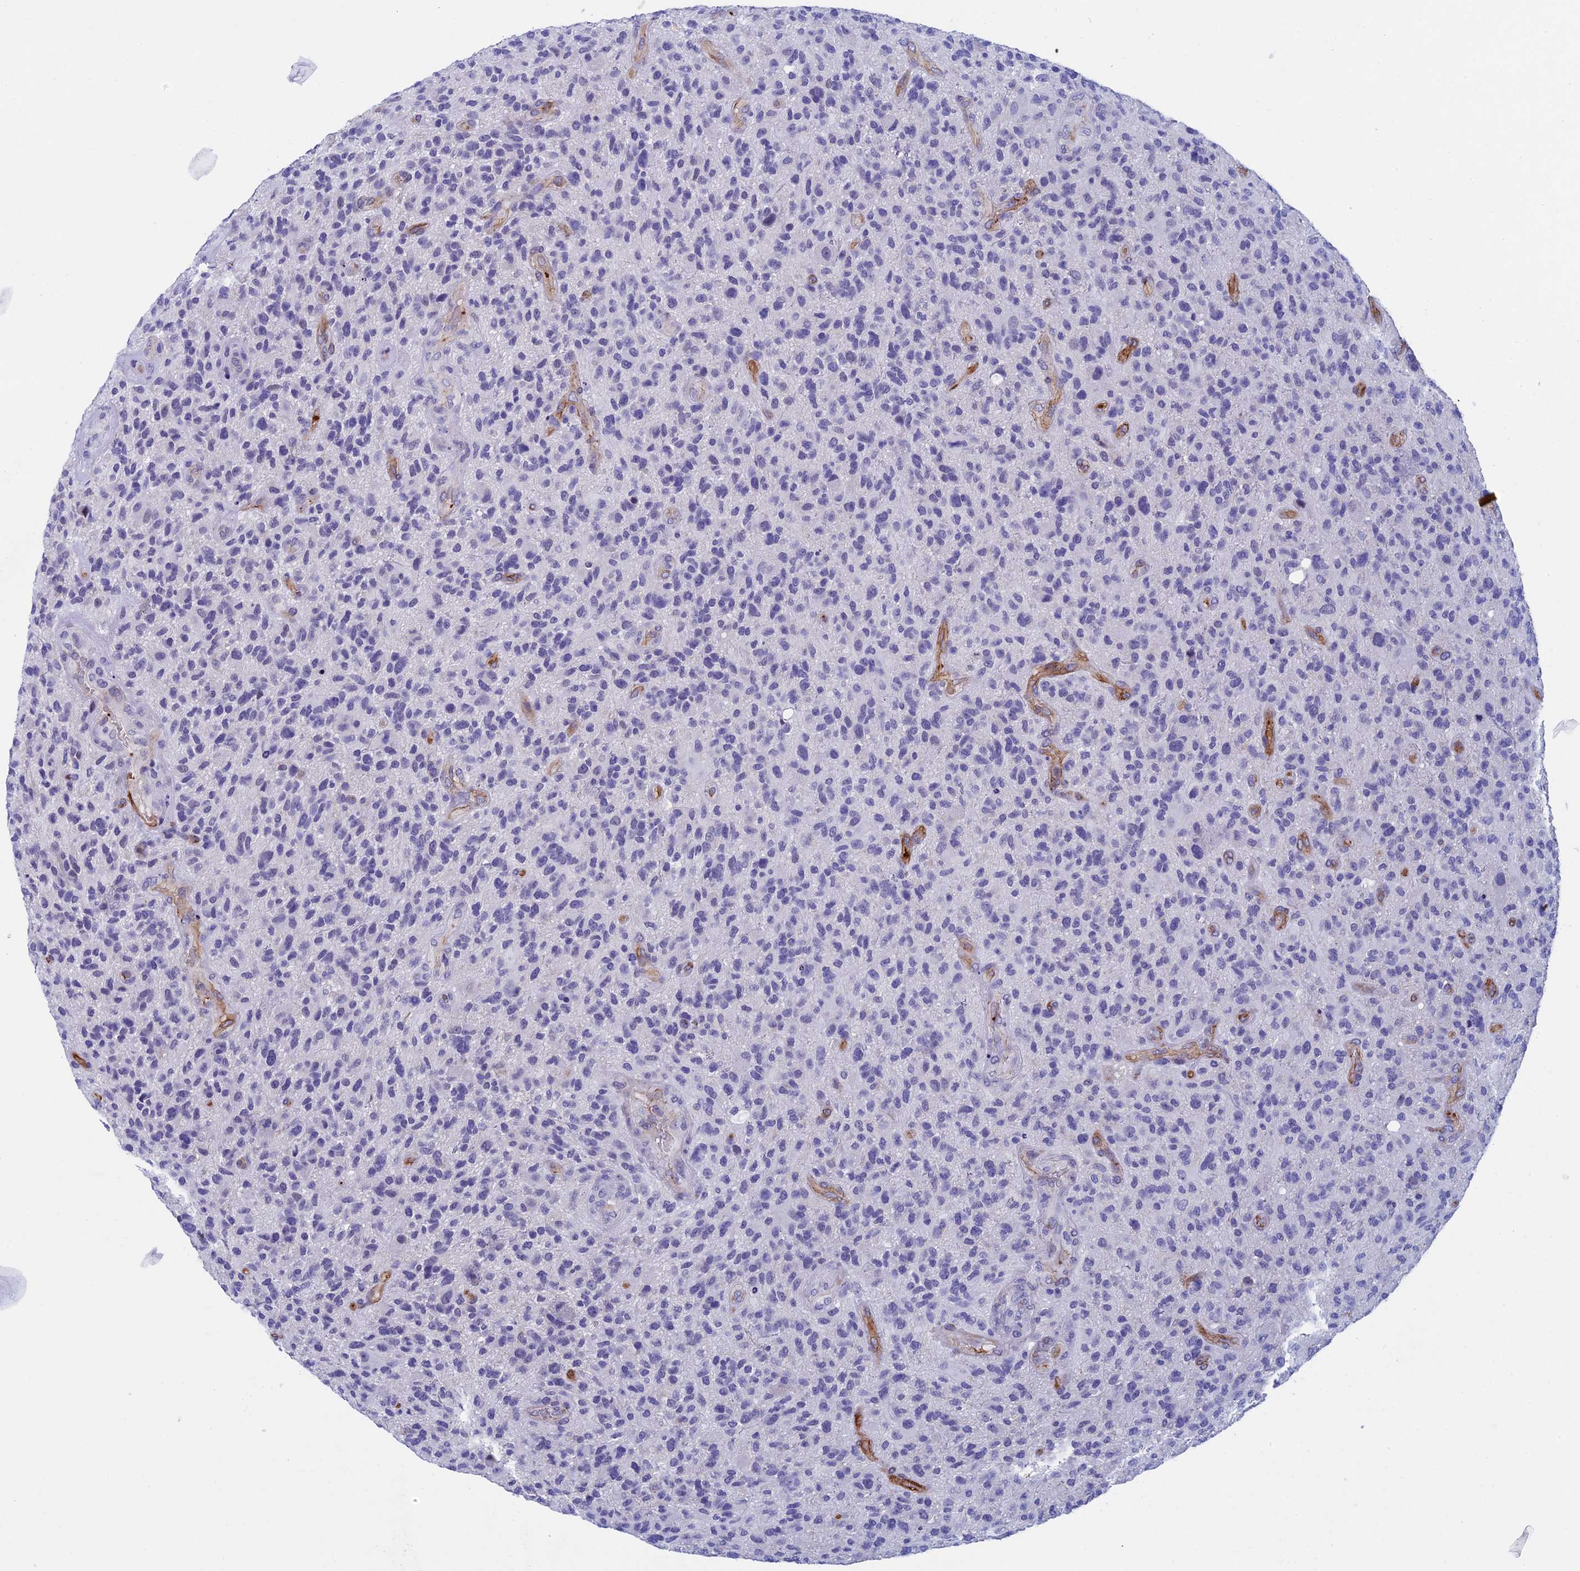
{"staining": {"intensity": "negative", "quantity": "none", "location": "none"}, "tissue": "glioma", "cell_type": "Tumor cells", "image_type": "cancer", "snomed": [{"axis": "morphology", "description": "Glioma, malignant, High grade"}, {"axis": "topography", "description": "Brain"}], "caption": "The immunohistochemistry photomicrograph has no significant staining in tumor cells of glioma tissue.", "gene": "INSYN1", "patient": {"sex": "male", "age": 47}}